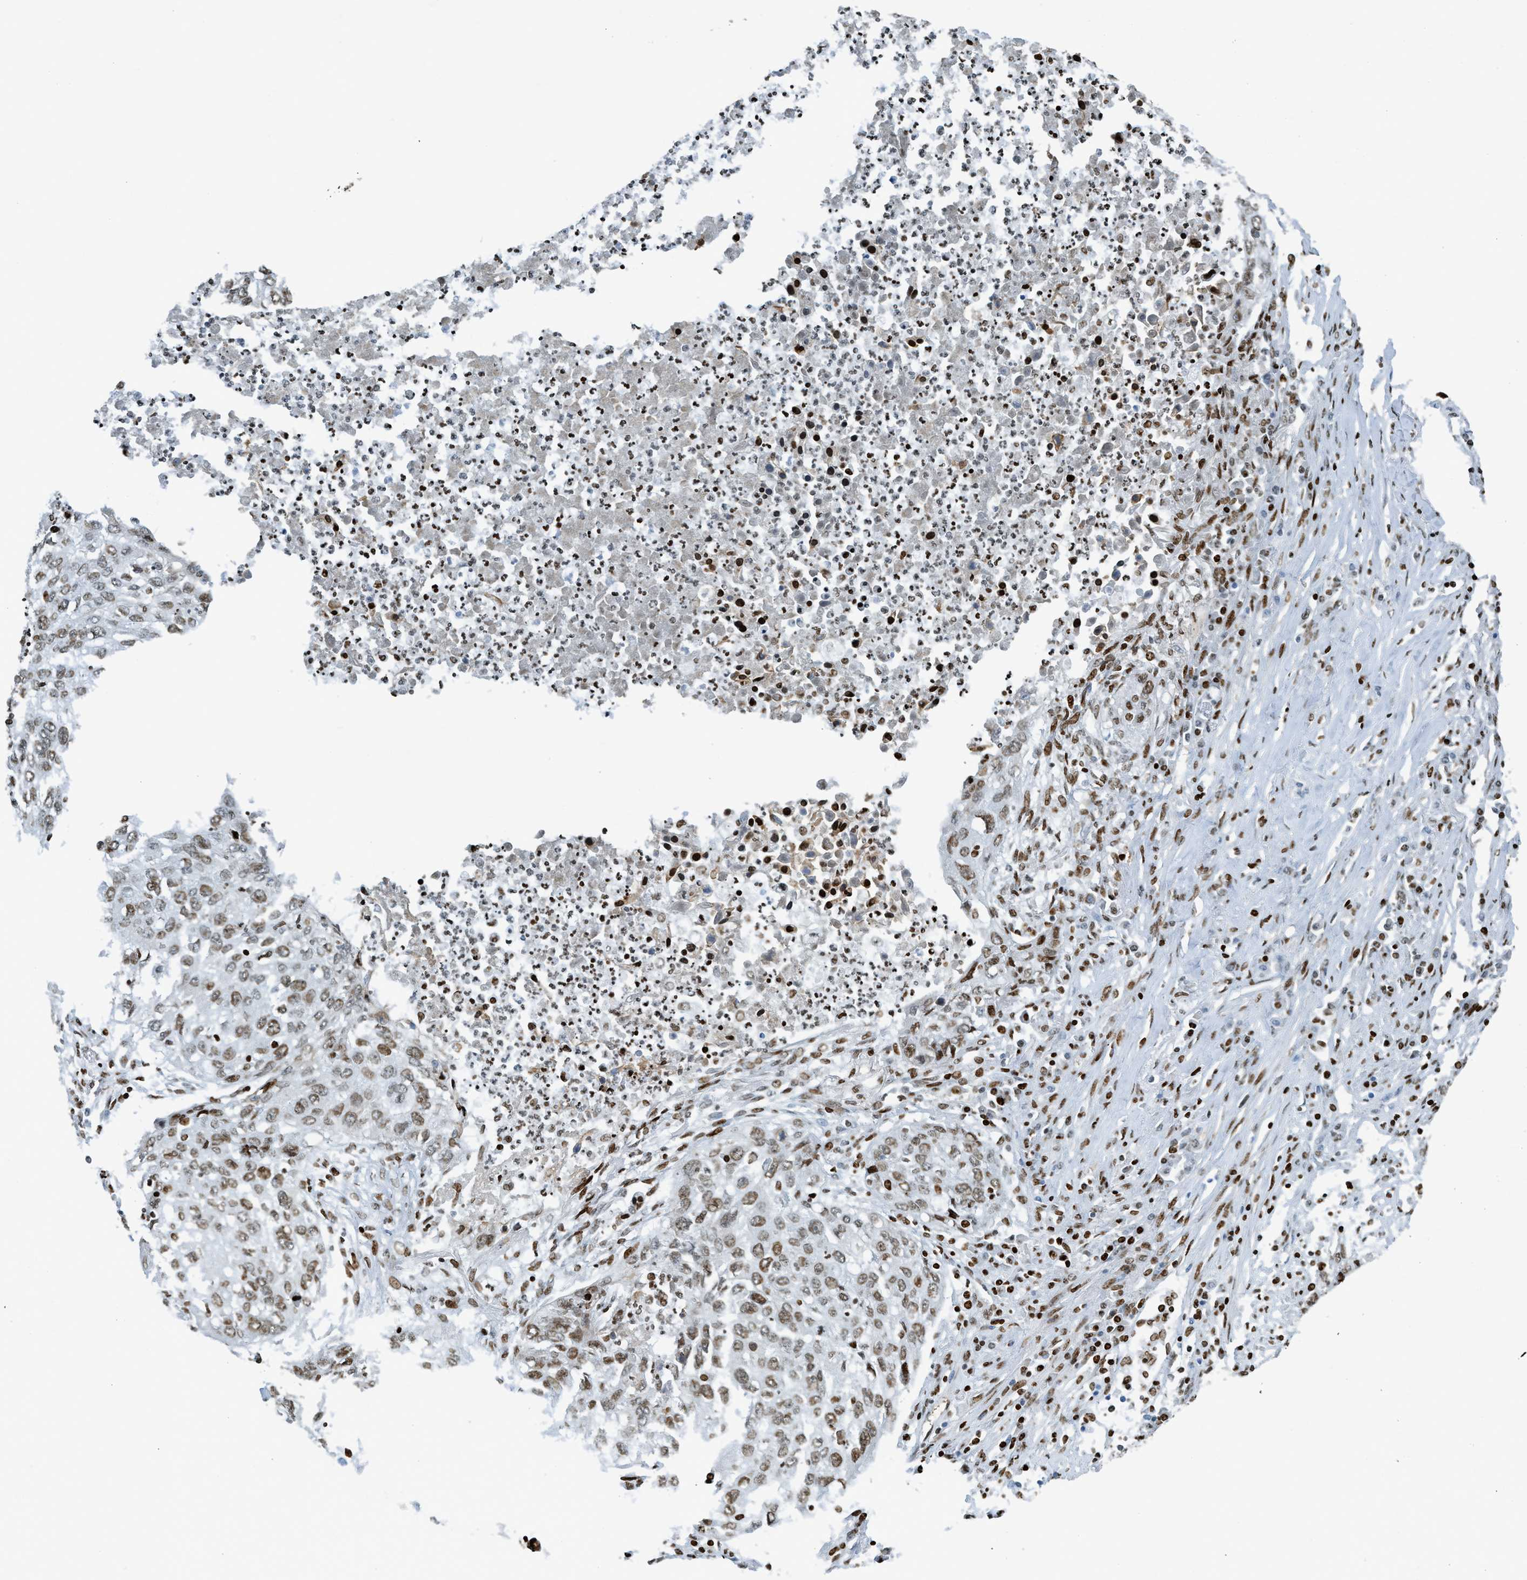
{"staining": {"intensity": "moderate", "quantity": "25%-75%", "location": "nuclear"}, "tissue": "lung cancer", "cell_type": "Tumor cells", "image_type": "cancer", "snomed": [{"axis": "morphology", "description": "Squamous cell carcinoma, NOS"}, {"axis": "topography", "description": "Lung"}], "caption": "This micrograph reveals immunohistochemistry (IHC) staining of lung cancer (squamous cell carcinoma), with medium moderate nuclear staining in about 25%-75% of tumor cells.", "gene": "SH3D19", "patient": {"sex": "female", "age": 63}}